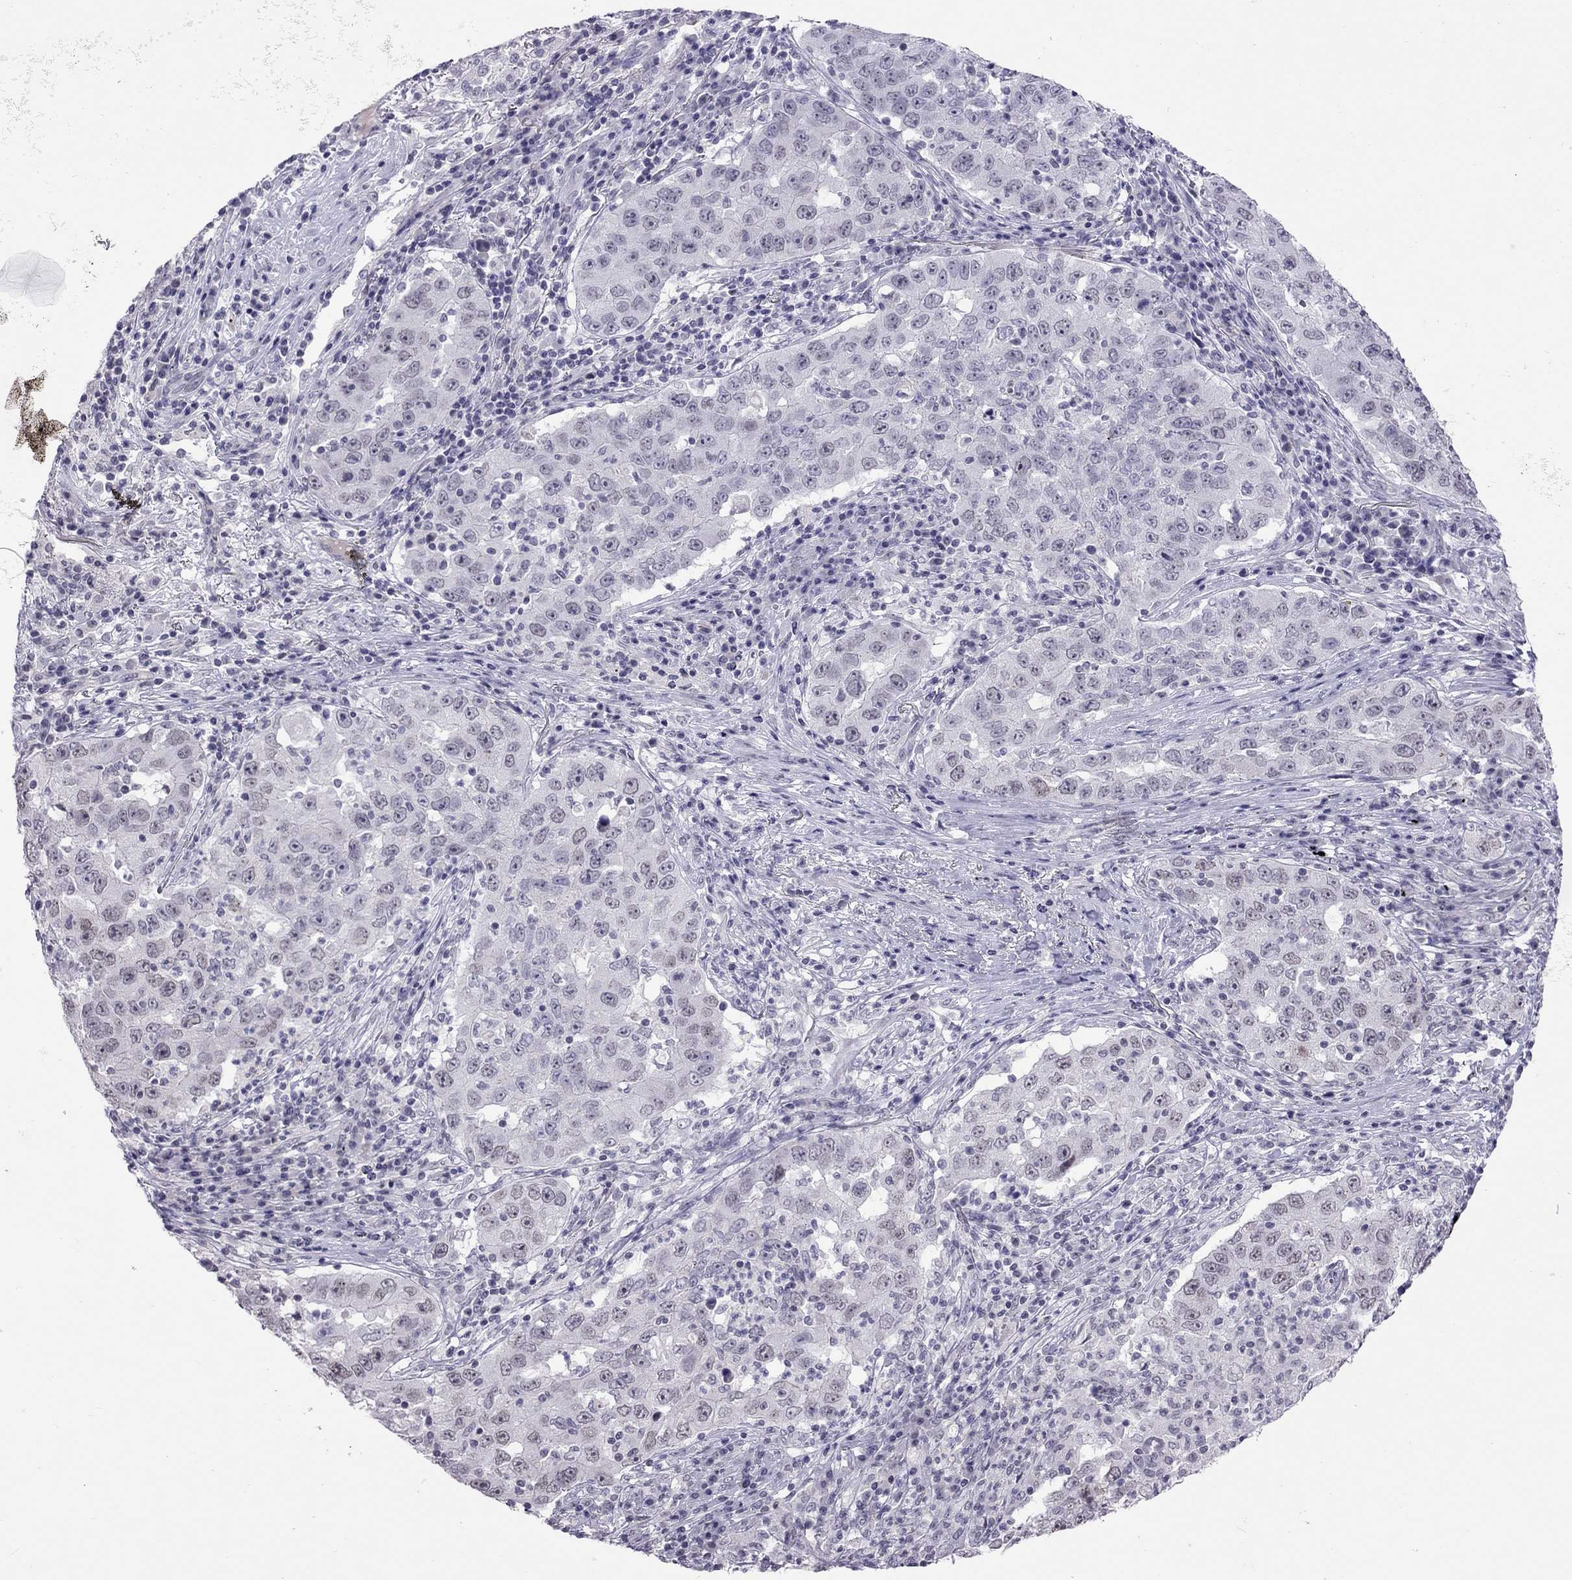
{"staining": {"intensity": "negative", "quantity": "none", "location": "none"}, "tissue": "lung cancer", "cell_type": "Tumor cells", "image_type": "cancer", "snomed": [{"axis": "morphology", "description": "Adenocarcinoma, NOS"}, {"axis": "topography", "description": "Lung"}], "caption": "Immunohistochemical staining of human lung adenocarcinoma displays no significant expression in tumor cells. The staining was performed using DAB to visualize the protein expression in brown, while the nuclei were stained in blue with hematoxylin (Magnification: 20x).", "gene": "JHY", "patient": {"sex": "male", "age": 73}}